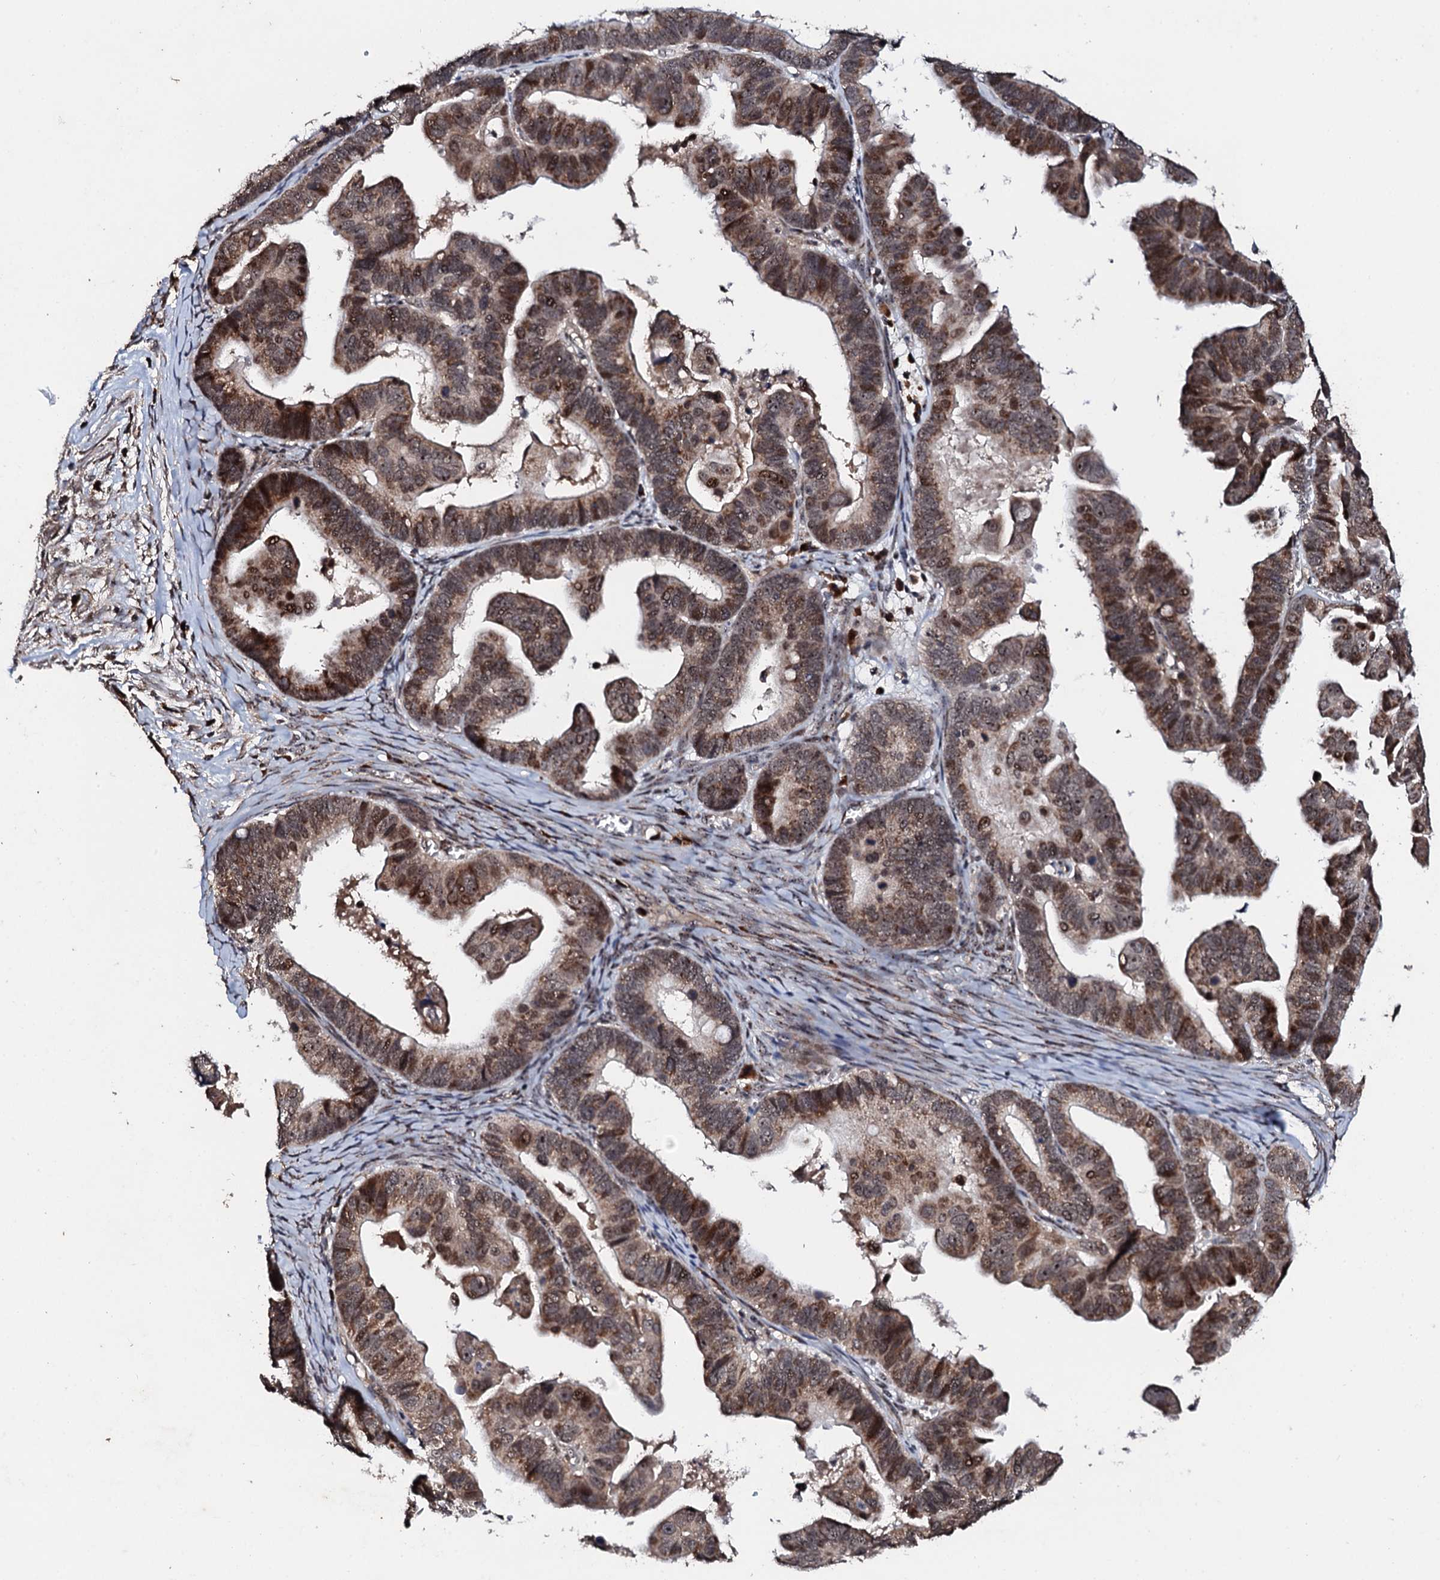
{"staining": {"intensity": "moderate", "quantity": ">75%", "location": "cytoplasmic/membranous,nuclear"}, "tissue": "ovarian cancer", "cell_type": "Tumor cells", "image_type": "cancer", "snomed": [{"axis": "morphology", "description": "Cystadenocarcinoma, serous, NOS"}, {"axis": "topography", "description": "Ovary"}], "caption": "Brown immunohistochemical staining in ovarian cancer exhibits moderate cytoplasmic/membranous and nuclear staining in approximately >75% of tumor cells.", "gene": "FAM111A", "patient": {"sex": "female", "age": 56}}